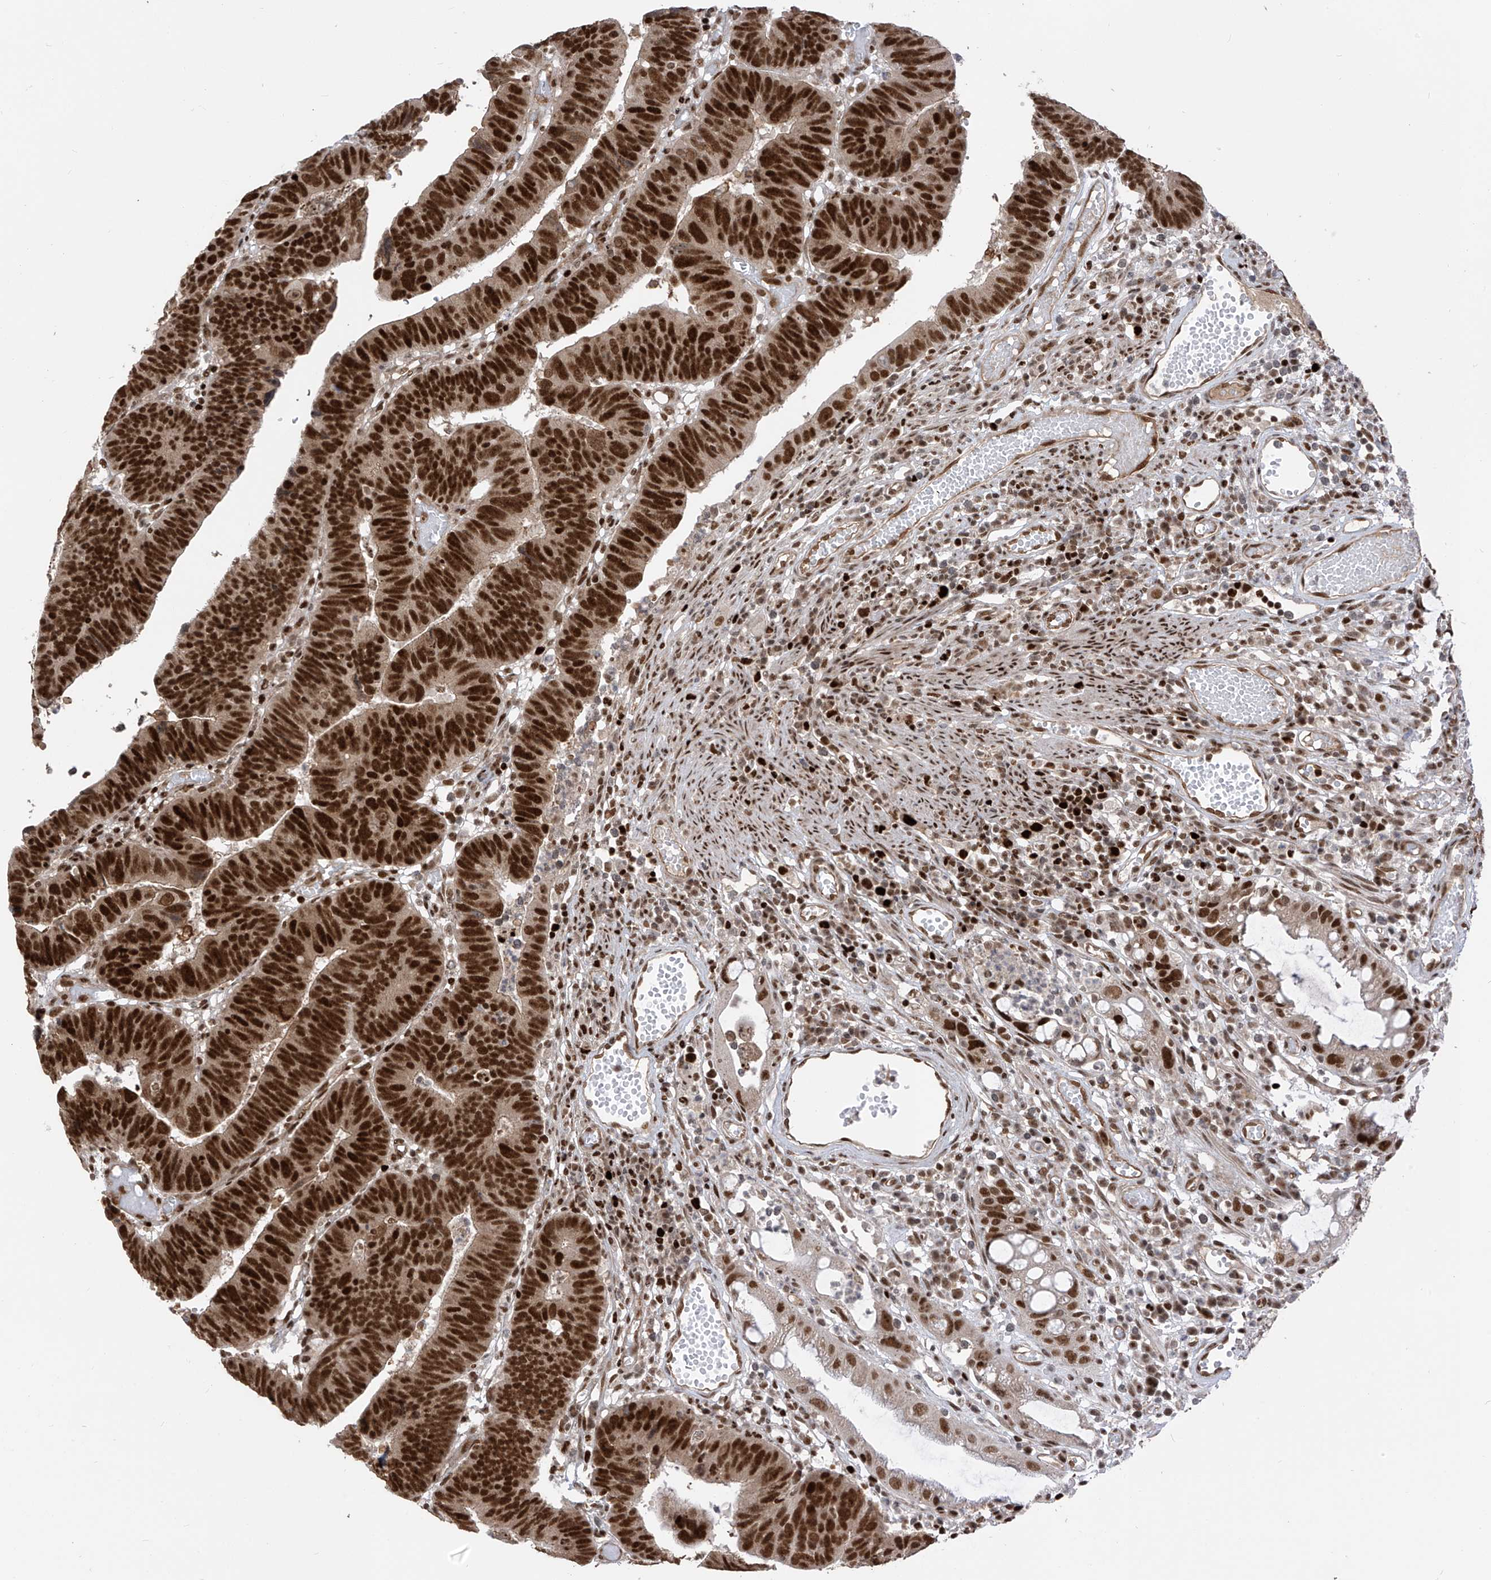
{"staining": {"intensity": "strong", "quantity": ">75%", "location": "nuclear"}, "tissue": "colorectal cancer", "cell_type": "Tumor cells", "image_type": "cancer", "snomed": [{"axis": "morphology", "description": "Adenocarcinoma, NOS"}, {"axis": "topography", "description": "Rectum"}], "caption": "Immunohistochemistry (IHC) of human colorectal cancer reveals high levels of strong nuclear expression in approximately >75% of tumor cells. (DAB (3,3'-diaminobenzidine) IHC with brightfield microscopy, high magnification).", "gene": "ARHGEF3", "patient": {"sex": "female", "age": 65}}